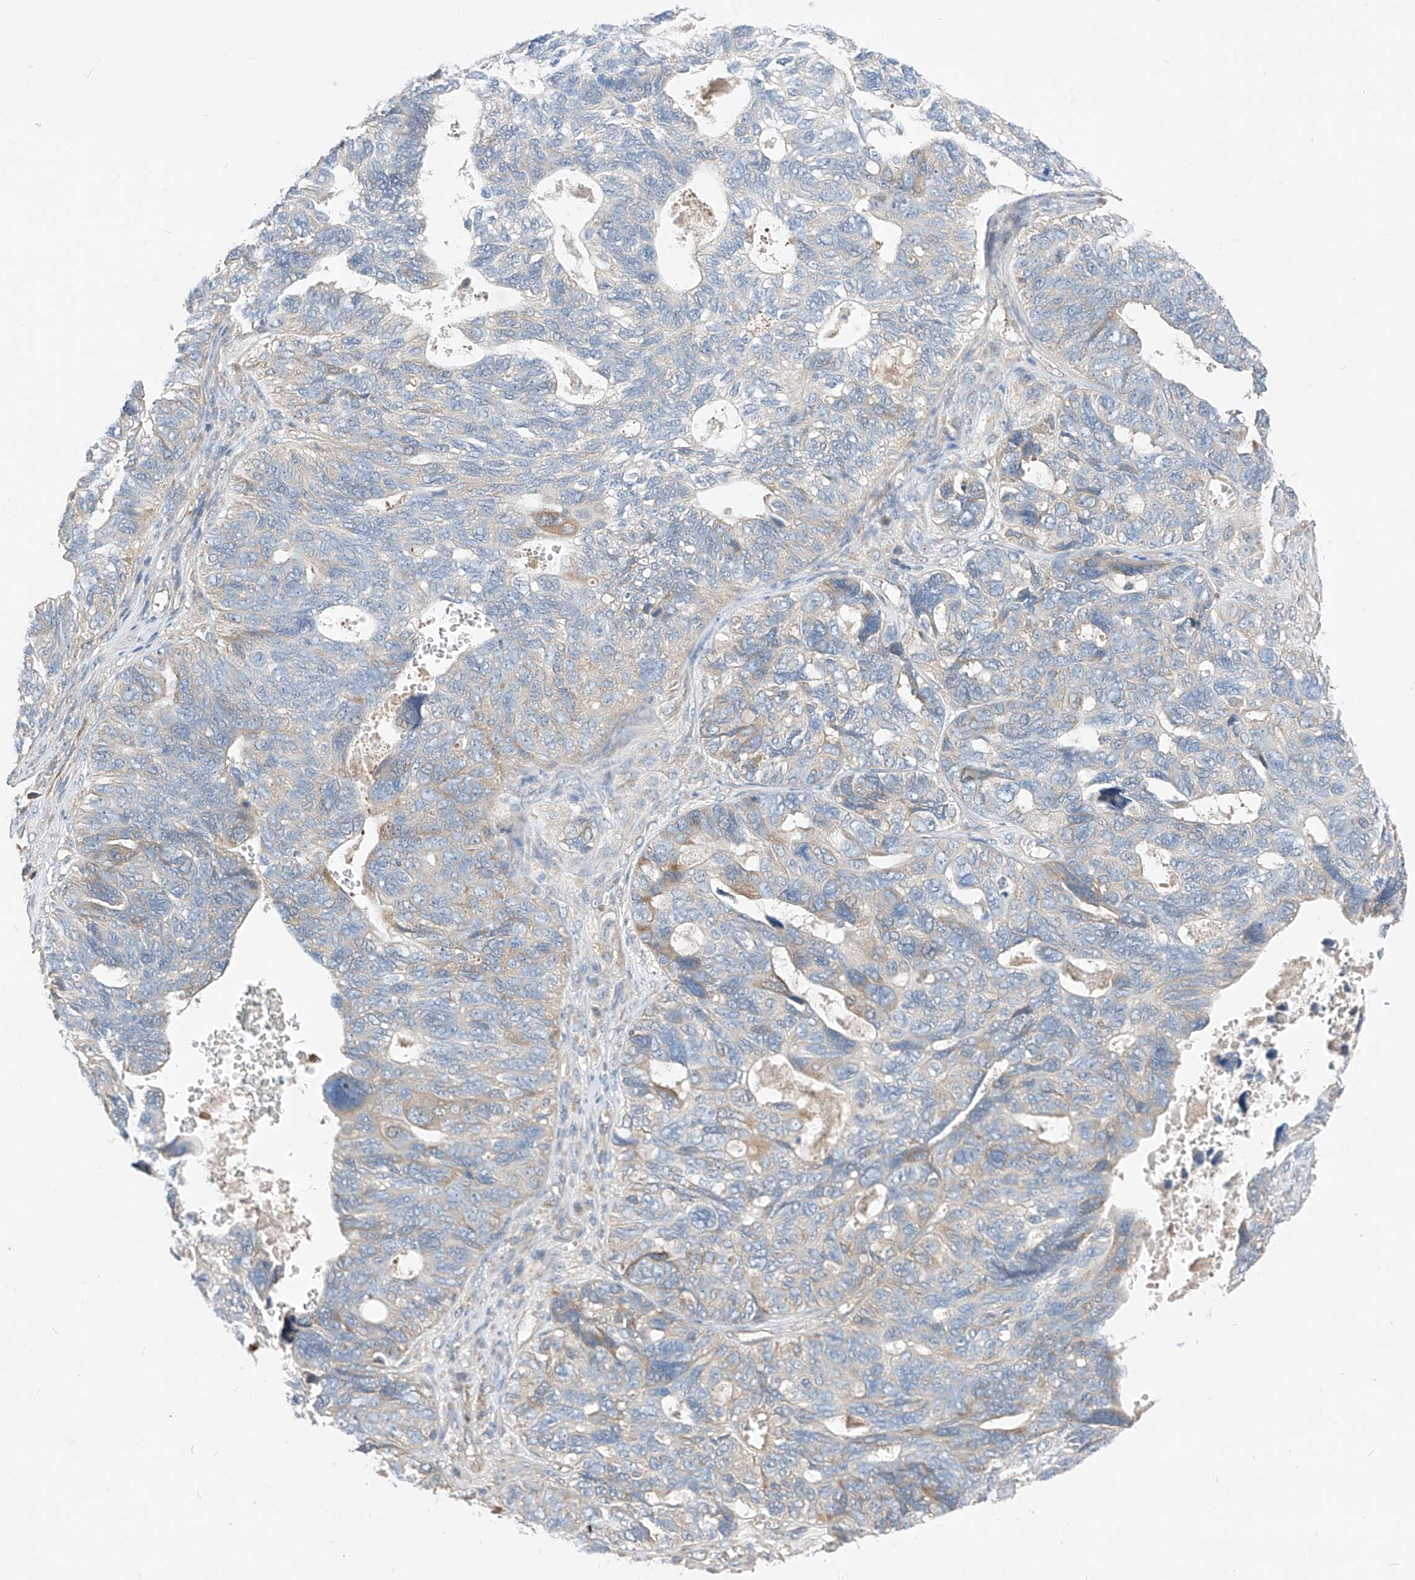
{"staining": {"intensity": "weak", "quantity": "<25%", "location": "cytoplasmic/membranous"}, "tissue": "ovarian cancer", "cell_type": "Tumor cells", "image_type": "cancer", "snomed": [{"axis": "morphology", "description": "Cystadenocarcinoma, serous, NOS"}, {"axis": "topography", "description": "Ovary"}], "caption": "Protein analysis of ovarian cancer exhibits no significant expression in tumor cells. Brightfield microscopy of immunohistochemistry stained with DAB (brown) and hematoxylin (blue), captured at high magnification.", "gene": "RUSC1", "patient": {"sex": "female", "age": 79}}